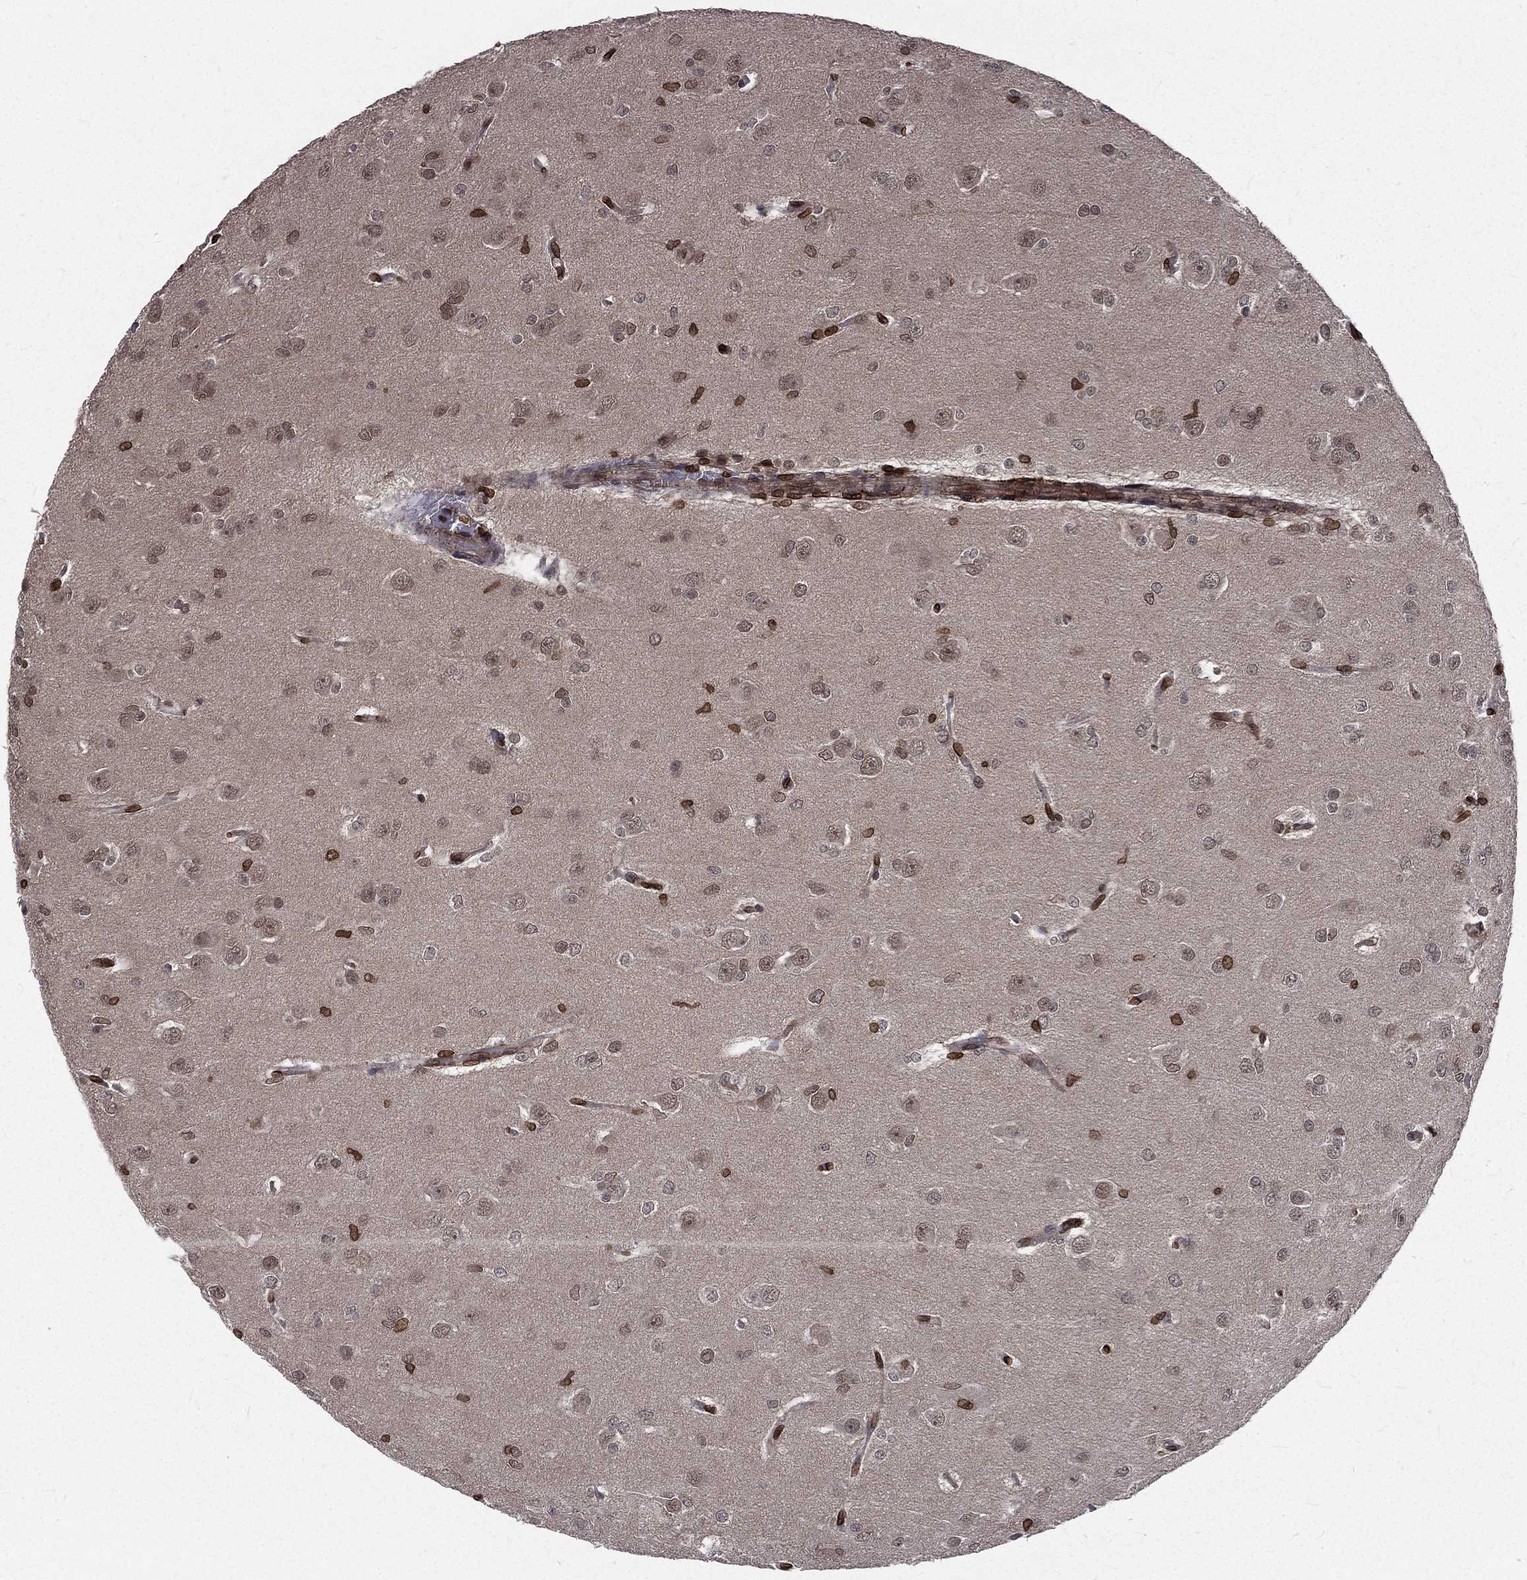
{"staining": {"intensity": "negative", "quantity": "none", "location": "none"}, "tissue": "glioma", "cell_type": "Tumor cells", "image_type": "cancer", "snomed": [{"axis": "morphology", "description": "Glioma, malignant, Low grade"}, {"axis": "topography", "description": "Brain"}], "caption": "A high-resolution histopathology image shows IHC staining of glioma, which demonstrates no significant positivity in tumor cells. (IHC, brightfield microscopy, high magnification).", "gene": "LBR", "patient": {"sex": "male", "age": 27}}